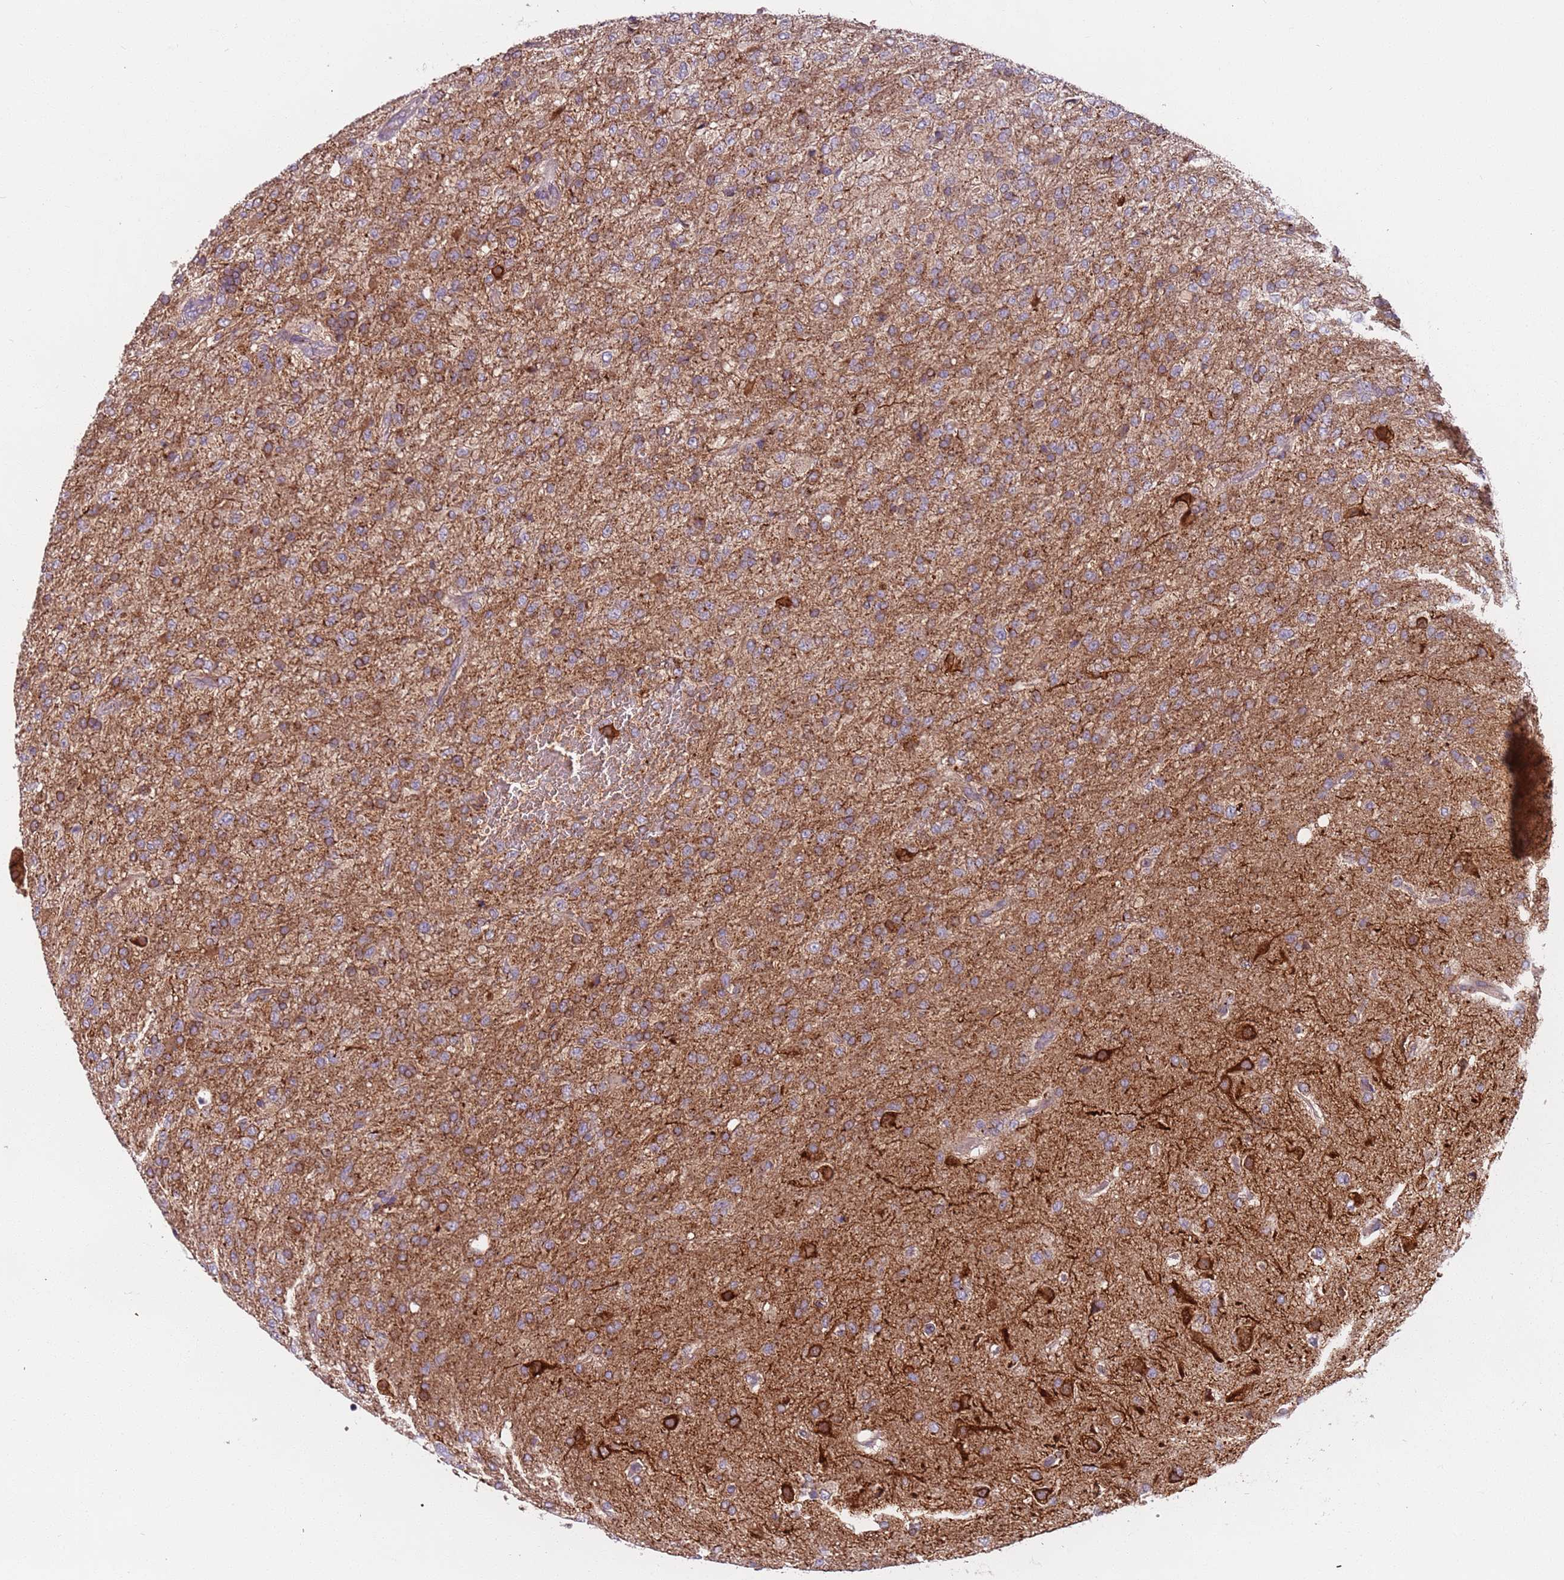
{"staining": {"intensity": "moderate", "quantity": ">75%", "location": "cytoplasmic/membranous"}, "tissue": "glioma", "cell_type": "Tumor cells", "image_type": "cancer", "snomed": [{"axis": "morphology", "description": "Glioma, malignant, High grade"}, {"axis": "topography", "description": "Brain"}], "caption": "This is an image of immunohistochemistry staining of glioma, which shows moderate positivity in the cytoplasmic/membranous of tumor cells.", "gene": "AKTIP", "patient": {"sex": "female", "age": 74}}